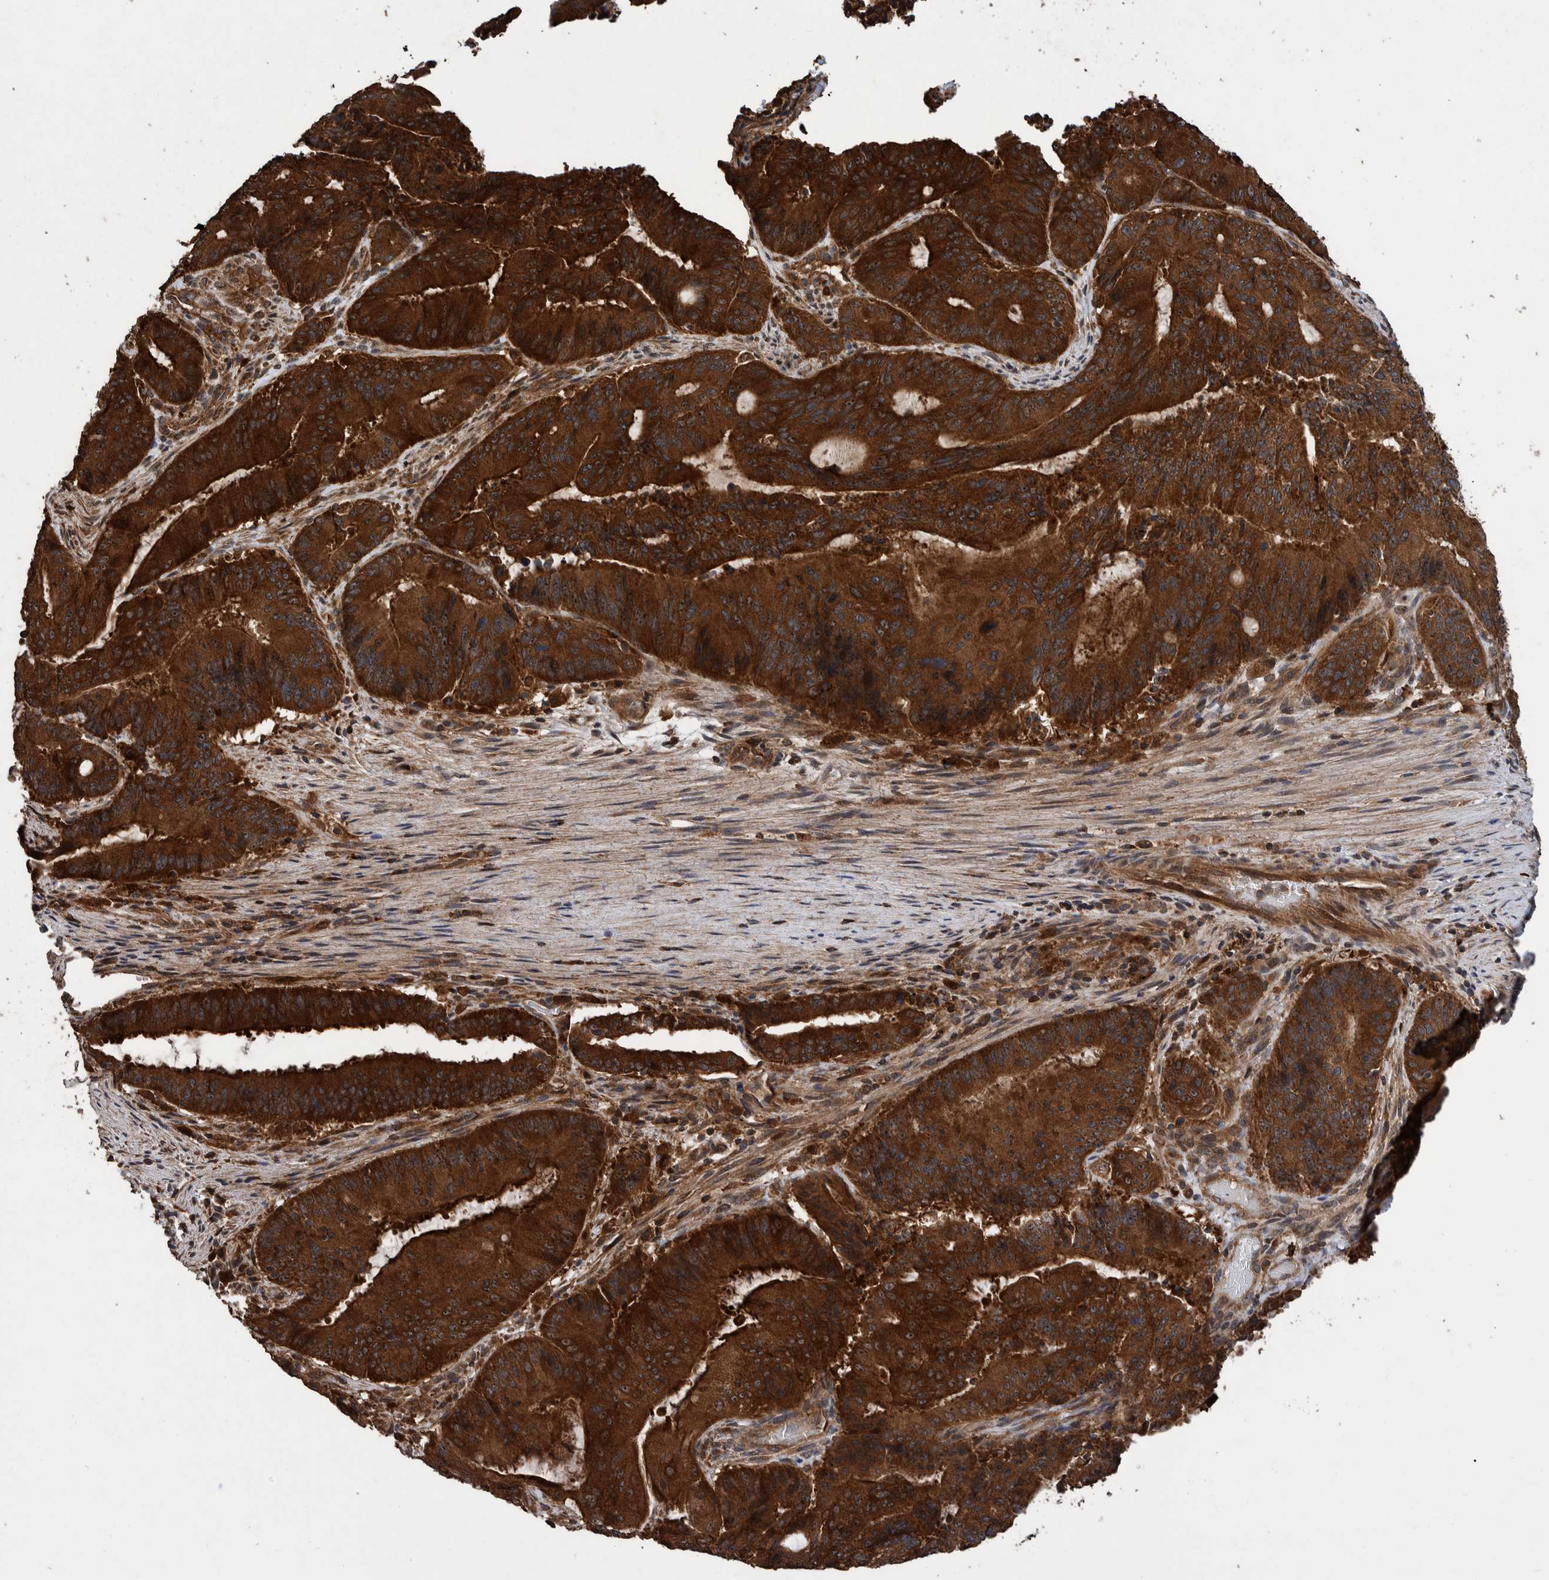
{"staining": {"intensity": "strong", "quantity": ">75%", "location": "cytoplasmic/membranous"}, "tissue": "liver cancer", "cell_type": "Tumor cells", "image_type": "cancer", "snomed": [{"axis": "morphology", "description": "Normal tissue, NOS"}, {"axis": "morphology", "description": "Cholangiocarcinoma"}, {"axis": "topography", "description": "Liver"}, {"axis": "topography", "description": "Peripheral nerve tissue"}], "caption": "Immunohistochemistry (IHC) of liver cholangiocarcinoma exhibits high levels of strong cytoplasmic/membranous expression in about >75% of tumor cells. The protein of interest is shown in brown color, while the nuclei are stained blue.", "gene": "TRIM16", "patient": {"sex": "female", "age": 73}}